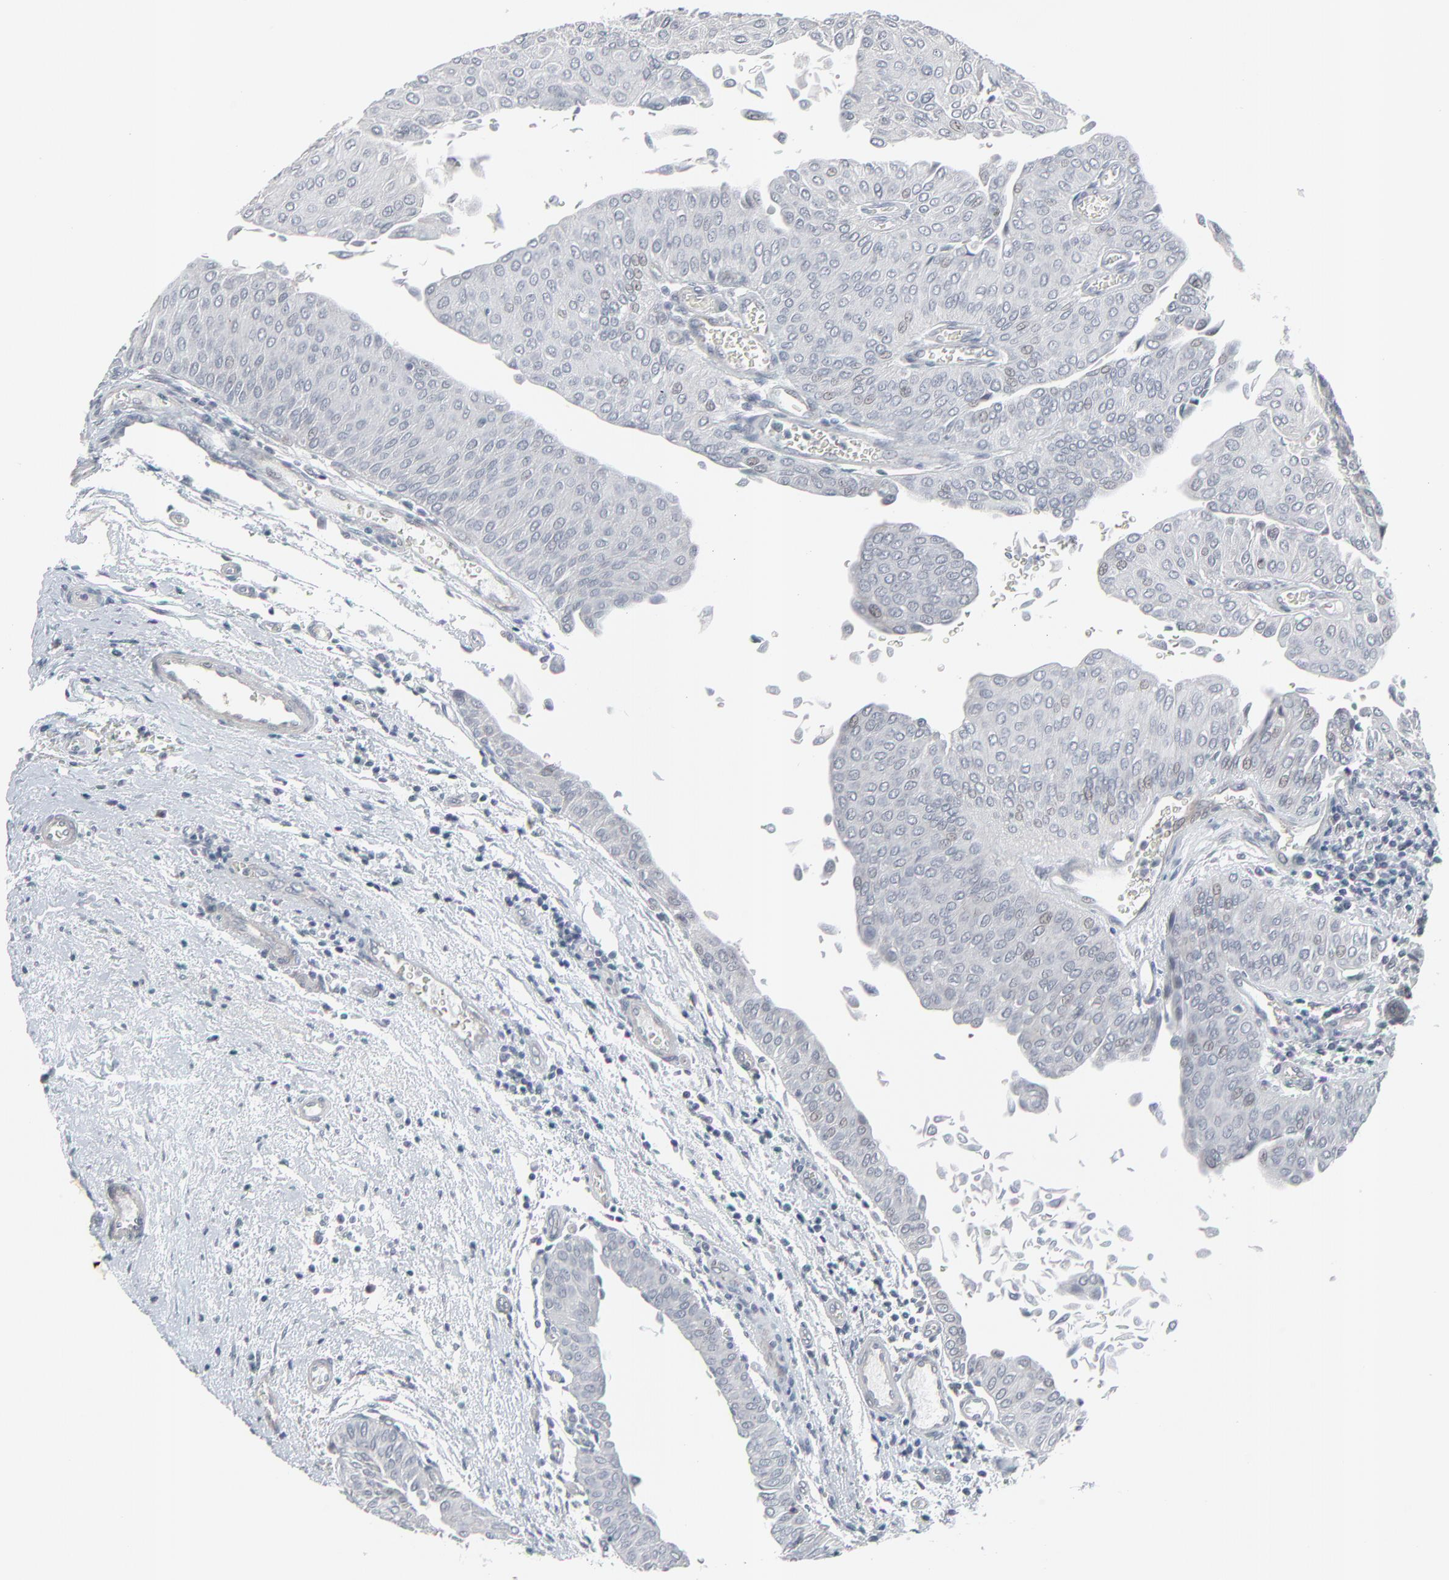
{"staining": {"intensity": "negative", "quantity": "none", "location": "none"}, "tissue": "urothelial cancer", "cell_type": "Tumor cells", "image_type": "cancer", "snomed": [{"axis": "morphology", "description": "Urothelial carcinoma, Low grade"}, {"axis": "topography", "description": "Urinary bladder"}], "caption": "Image shows no protein staining in tumor cells of urothelial carcinoma (low-grade) tissue. (DAB (3,3'-diaminobenzidine) immunohistochemistry visualized using brightfield microscopy, high magnification).", "gene": "NEUROD1", "patient": {"sex": "male", "age": 64}}